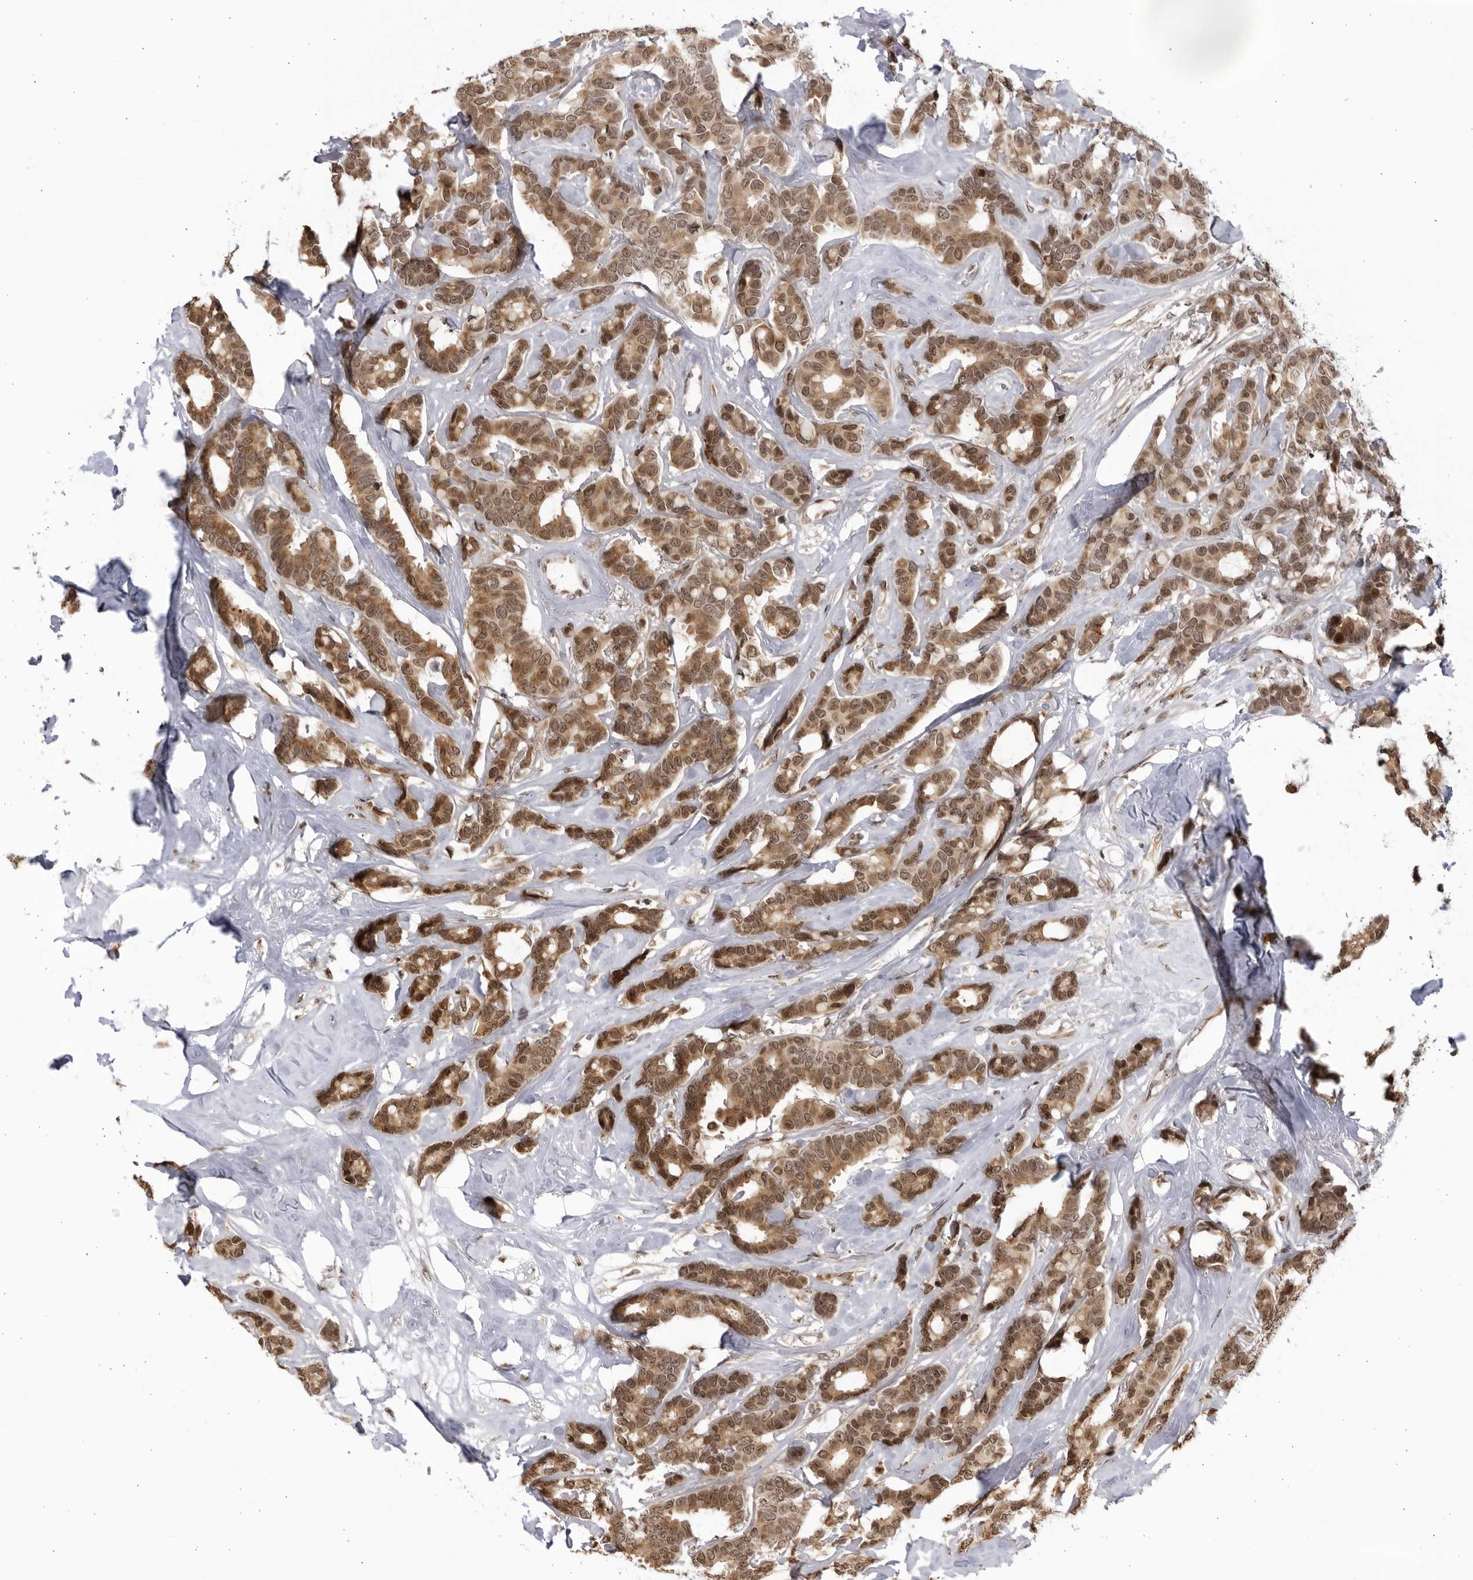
{"staining": {"intensity": "weak", "quantity": ">75%", "location": "cytoplasmic/membranous,nuclear"}, "tissue": "breast cancer", "cell_type": "Tumor cells", "image_type": "cancer", "snomed": [{"axis": "morphology", "description": "Duct carcinoma"}, {"axis": "topography", "description": "Breast"}], "caption": "An IHC photomicrograph of neoplastic tissue is shown. Protein staining in brown highlights weak cytoplasmic/membranous and nuclear positivity in breast cancer within tumor cells.", "gene": "RASGEF1C", "patient": {"sex": "female", "age": 87}}